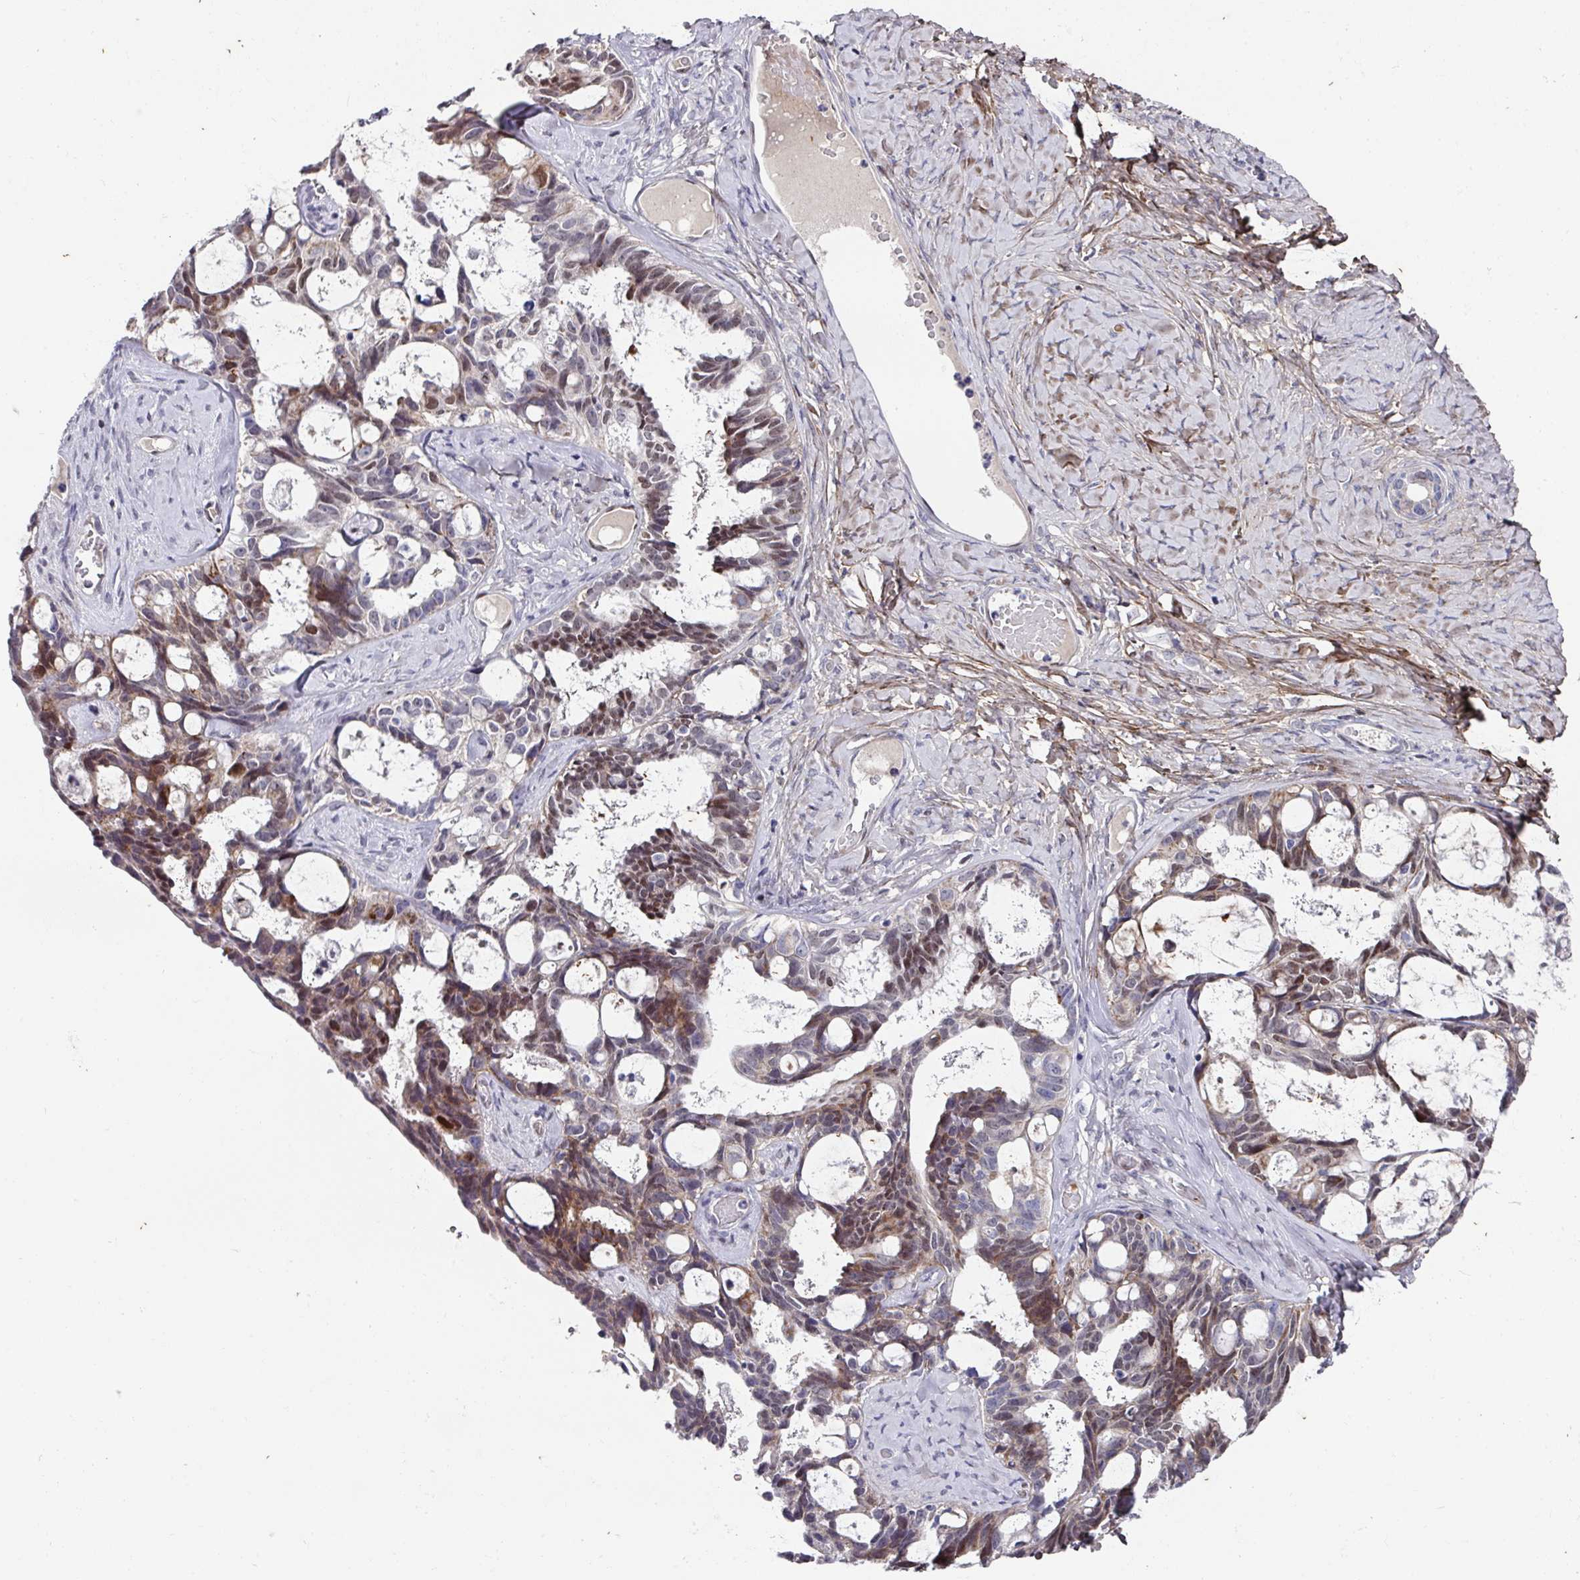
{"staining": {"intensity": "moderate", "quantity": "25%-75%", "location": "cytoplasmic/membranous,nuclear"}, "tissue": "ovarian cancer", "cell_type": "Tumor cells", "image_type": "cancer", "snomed": [{"axis": "morphology", "description": "Cystadenocarcinoma, serous, NOS"}, {"axis": "topography", "description": "Ovary"}], "caption": "High-magnification brightfield microscopy of ovarian serous cystadenocarcinoma stained with DAB (3,3'-diaminobenzidine) (brown) and counterstained with hematoxylin (blue). tumor cells exhibit moderate cytoplasmic/membranous and nuclear staining is seen in about25%-75% of cells. The staining was performed using DAB to visualize the protein expression in brown, while the nuclei were stained in blue with hematoxylin (Magnification: 20x).", "gene": "CBX7", "patient": {"sex": "female", "age": 69}}